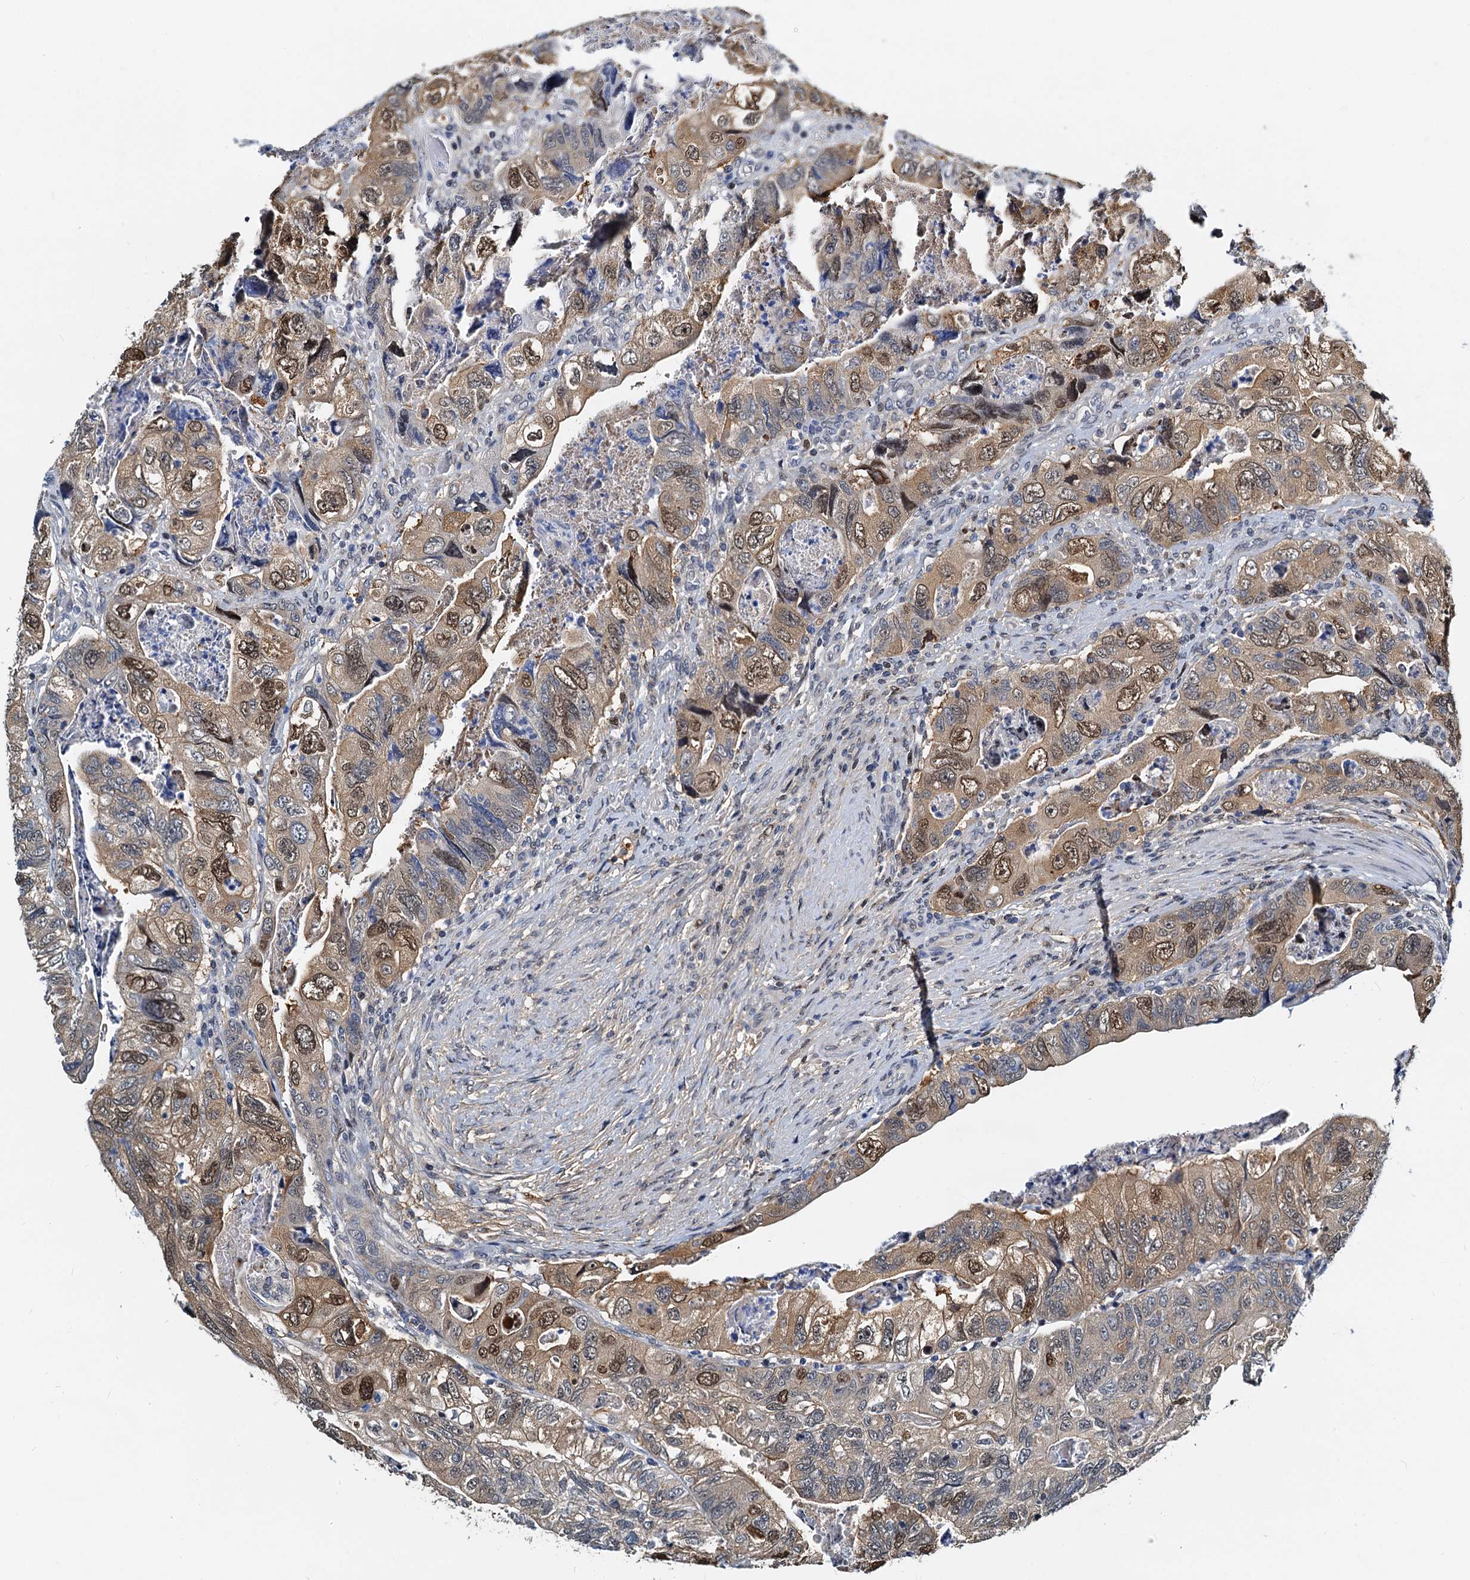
{"staining": {"intensity": "moderate", "quantity": ">75%", "location": "cytoplasmic/membranous,nuclear"}, "tissue": "colorectal cancer", "cell_type": "Tumor cells", "image_type": "cancer", "snomed": [{"axis": "morphology", "description": "Adenocarcinoma, NOS"}, {"axis": "topography", "description": "Rectum"}], "caption": "The histopathology image shows immunohistochemical staining of adenocarcinoma (colorectal). There is moderate cytoplasmic/membranous and nuclear expression is appreciated in about >75% of tumor cells.", "gene": "PTGES3", "patient": {"sex": "male", "age": 63}}